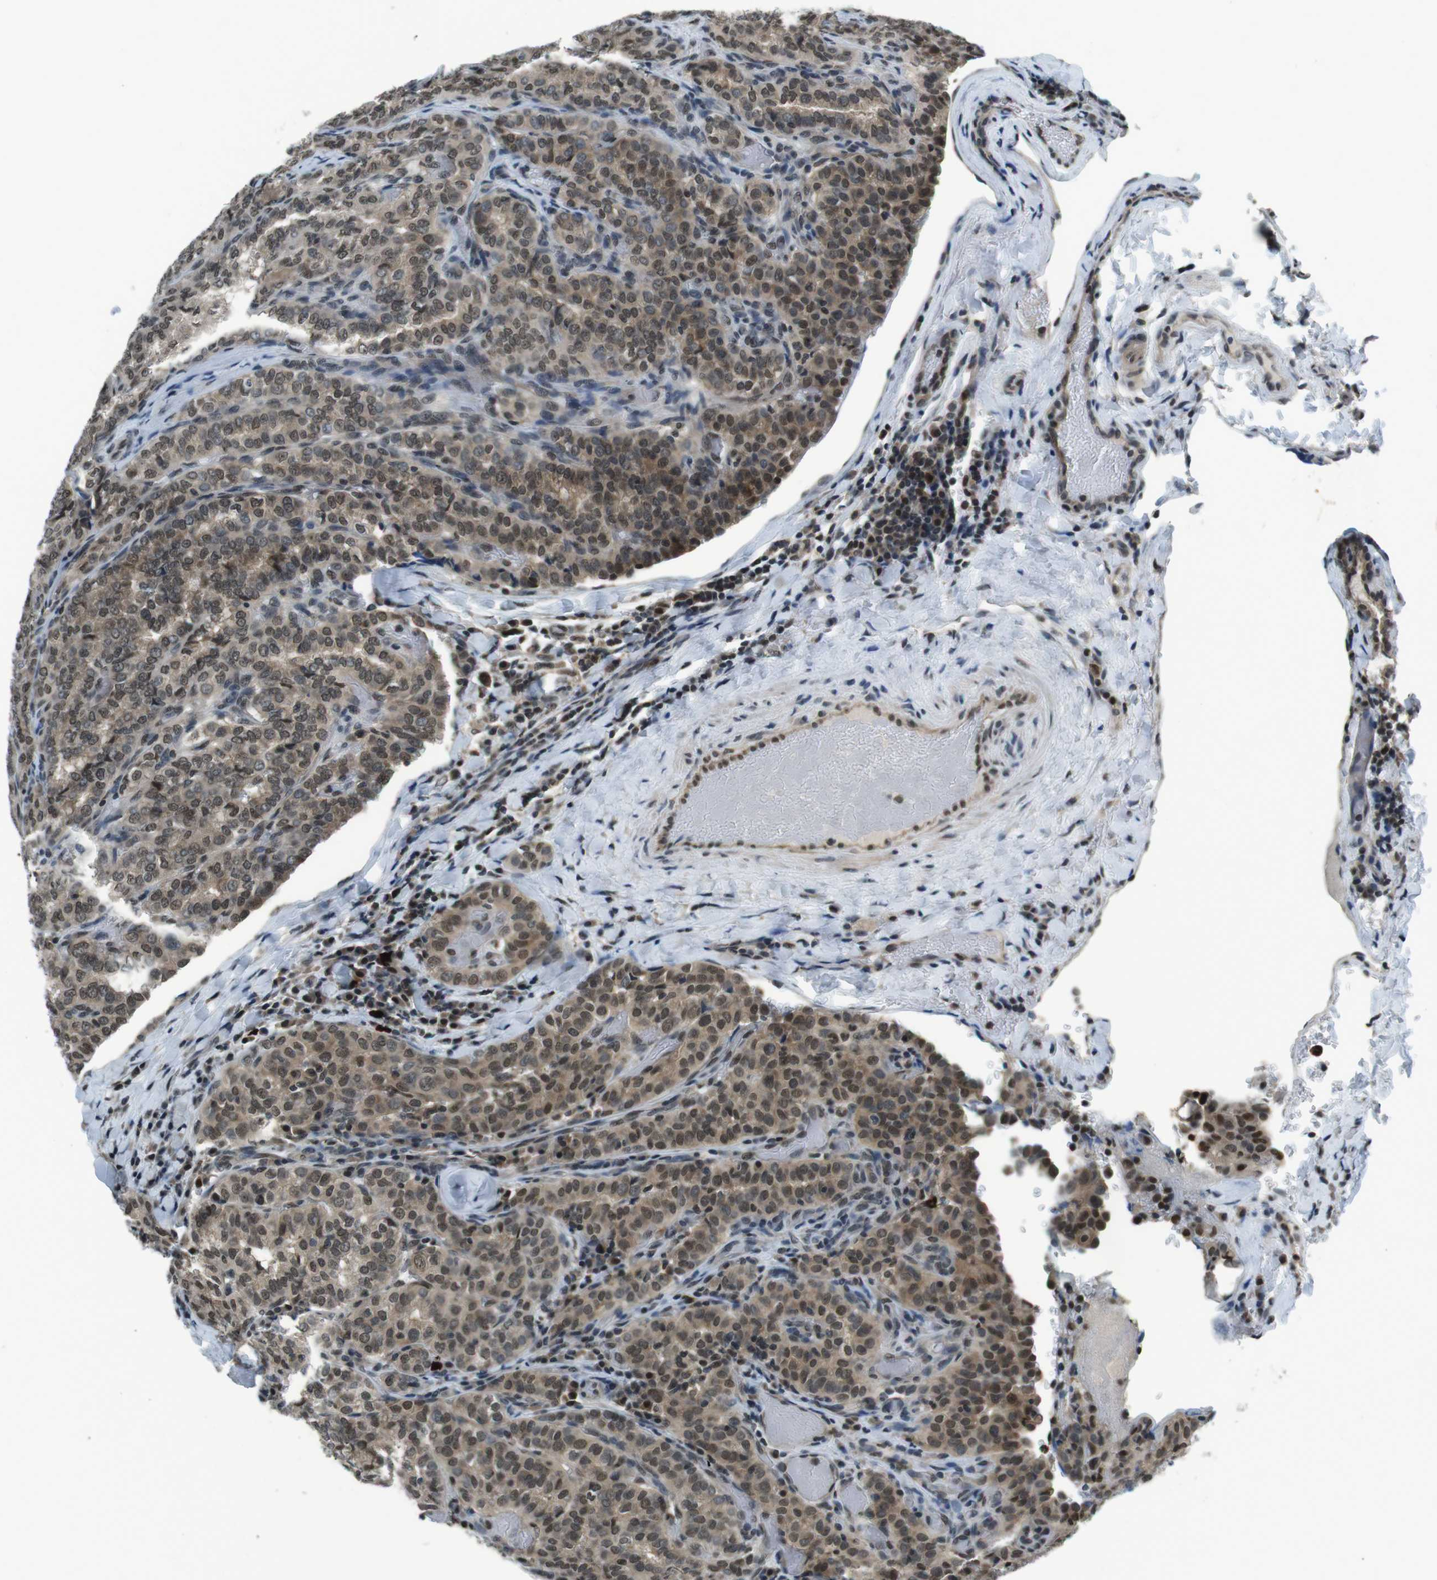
{"staining": {"intensity": "moderate", "quantity": "25%-75%", "location": "cytoplasmic/membranous,nuclear"}, "tissue": "thyroid cancer", "cell_type": "Tumor cells", "image_type": "cancer", "snomed": [{"axis": "morphology", "description": "Normal tissue, NOS"}, {"axis": "morphology", "description": "Papillary adenocarcinoma, NOS"}, {"axis": "topography", "description": "Thyroid gland"}], "caption": "Protein analysis of thyroid cancer (papillary adenocarcinoma) tissue shows moderate cytoplasmic/membranous and nuclear staining in approximately 25%-75% of tumor cells.", "gene": "NEK4", "patient": {"sex": "female", "age": 30}}